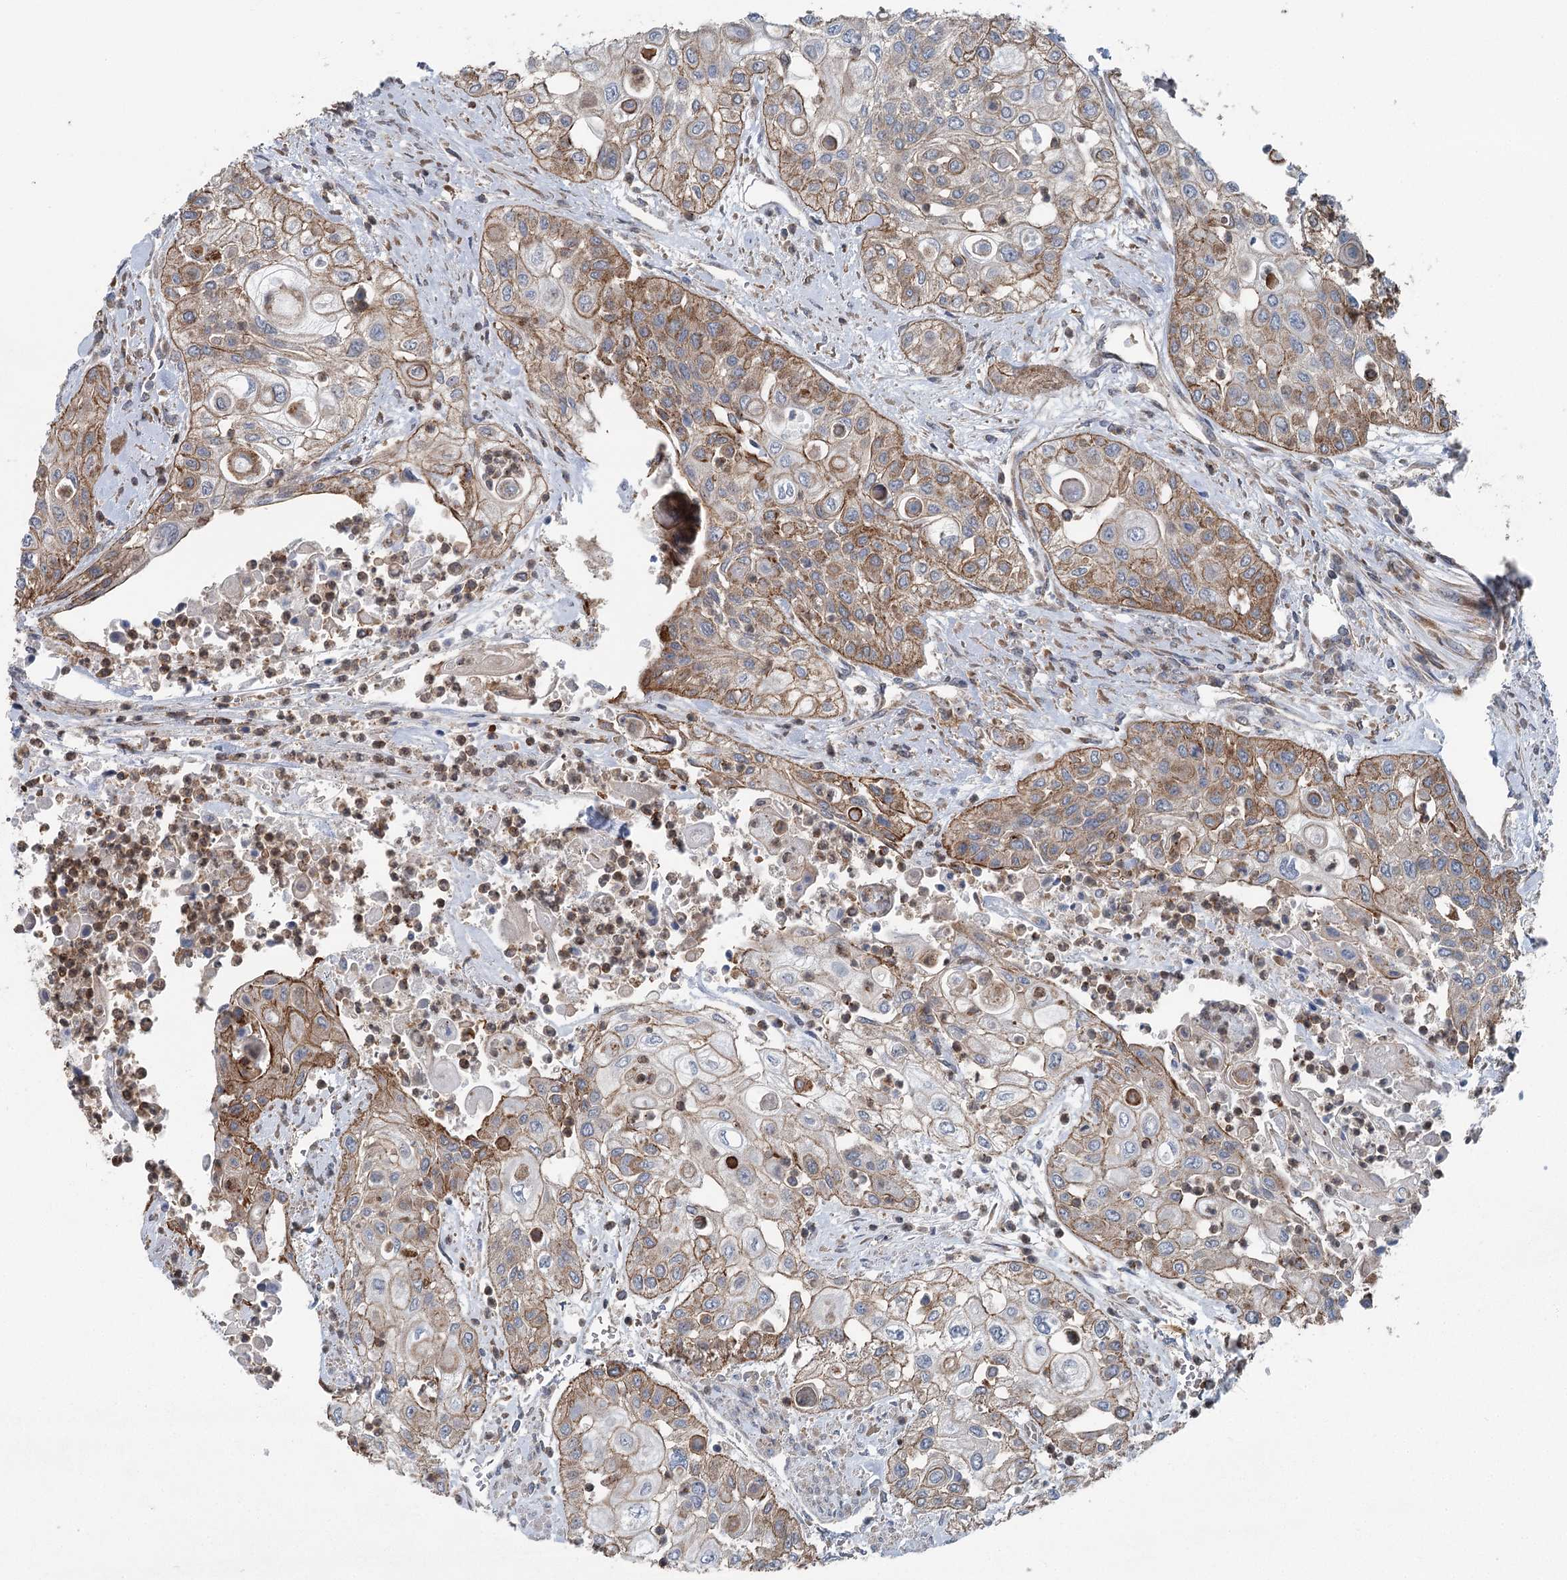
{"staining": {"intensity": "moderate", "quantity": "25%-75%", "location": "cytoplasmic/membranous"}, "tissue": "urothelial cancer", "cell_type": "Tumor cells", "image_type": "cancer", "snomed": [{"axis": "morphology", "description": "Urothelial carcinoma, High grade"}, {"axis": "topography", "description": "Urinary bladder"}], "caption": "This histopathology image reveals IHC staining of human urothelial cancer, with medium moderate cytoplasmic/membranous positivity in about 25%-75% of tumor cells.", "gene": "IQSEC1", "patient": {"sex": "female", "age": 79}}